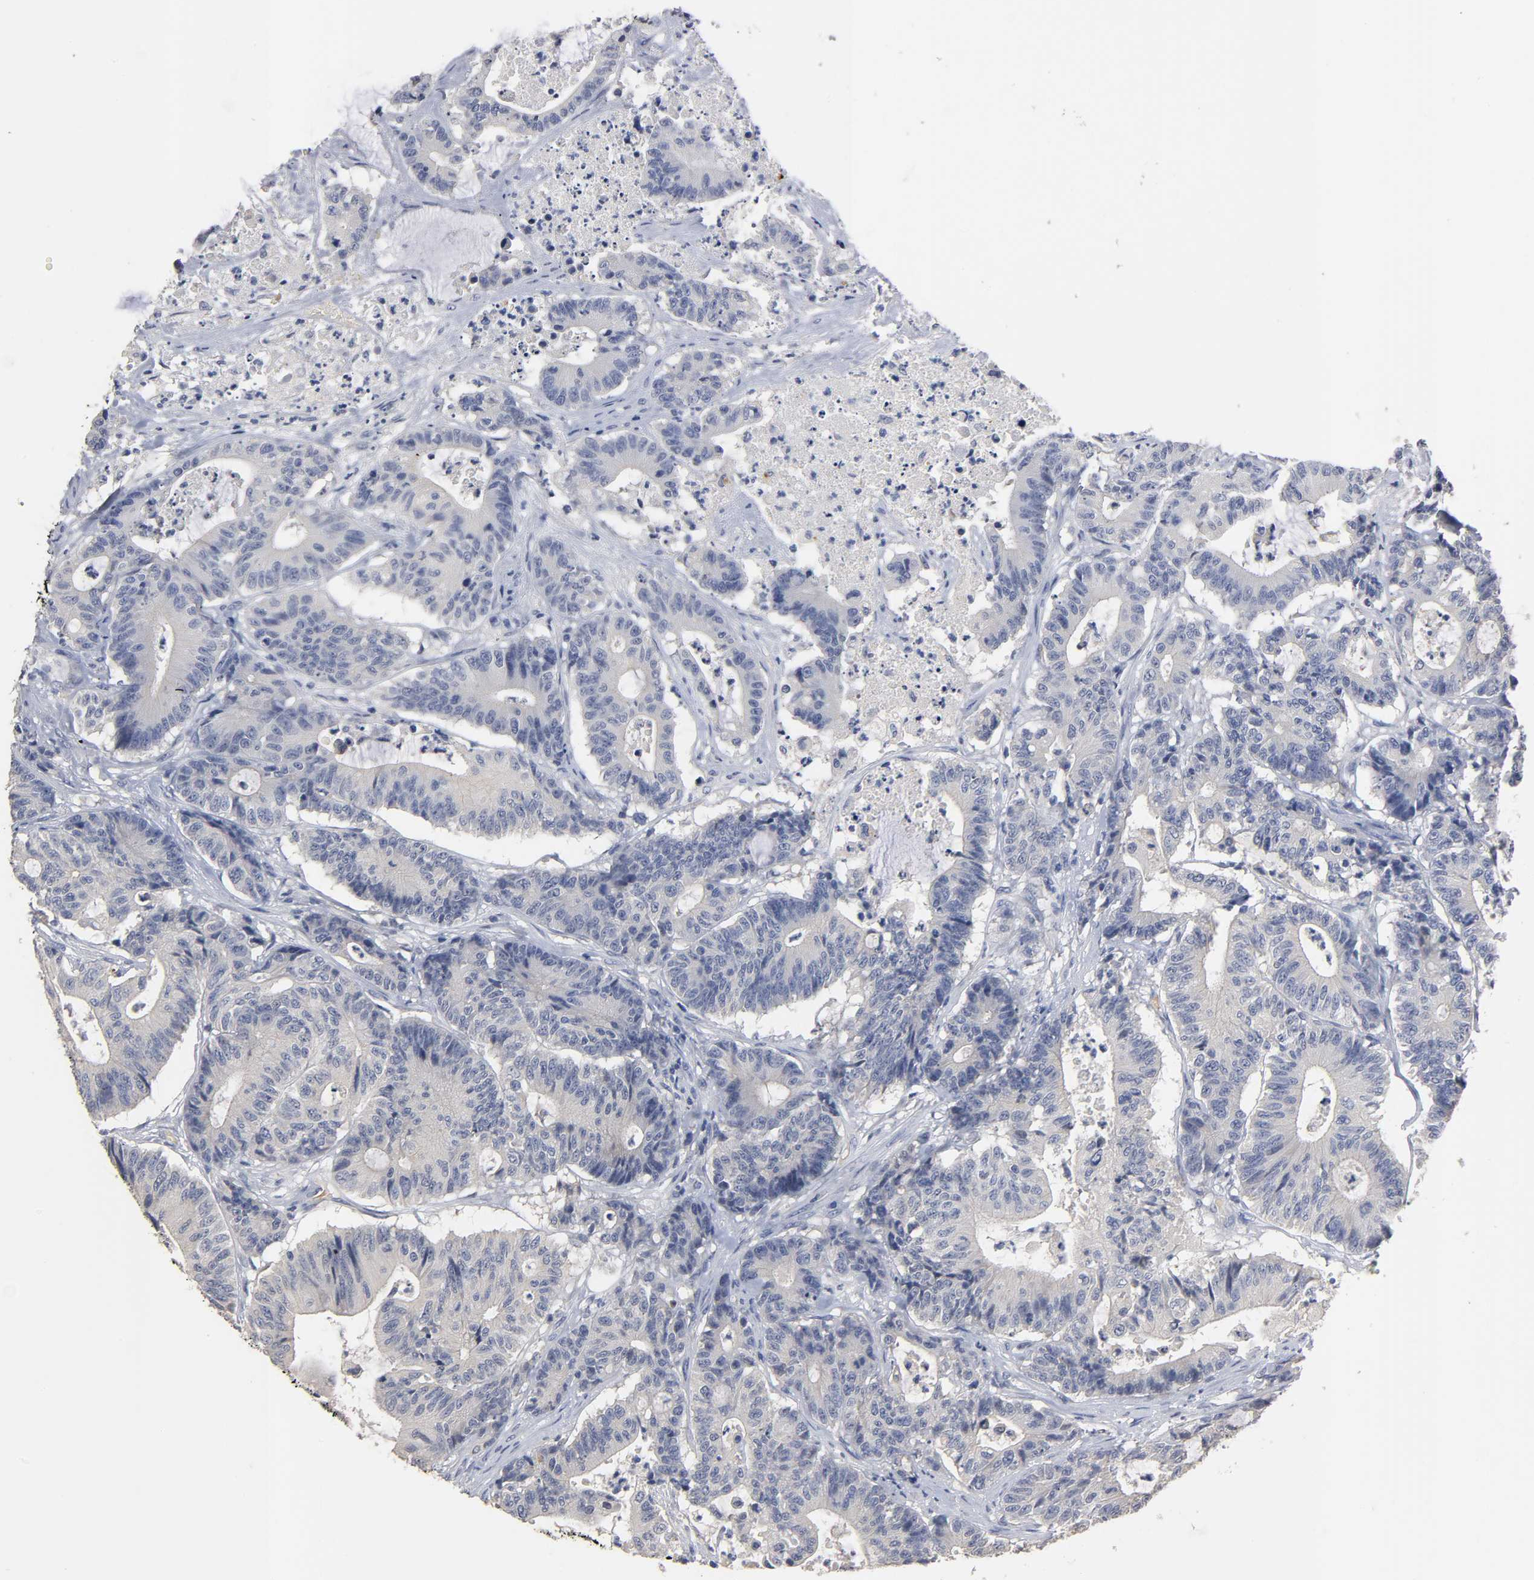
{"staining": {"intensity": "negative", "quantity": "none", "location": "none"}, "tissue": "colorectal cancer", "cell_type": "Tumor cells", "image_type": "cancer", "snomed": [{"axis": "morphology", "description": "Adenocarcinoma, NOS"}, {"axis": "topography", "description": "Colon"}], "caption": "Immunohistochemistry micrograph of colorectal cancer (adenocarcinoma) stained for a protein (brown), which shows no expression in tumor cells.", "gene": "OVOL1", "patient": {"sex": "female", "age": 84}}